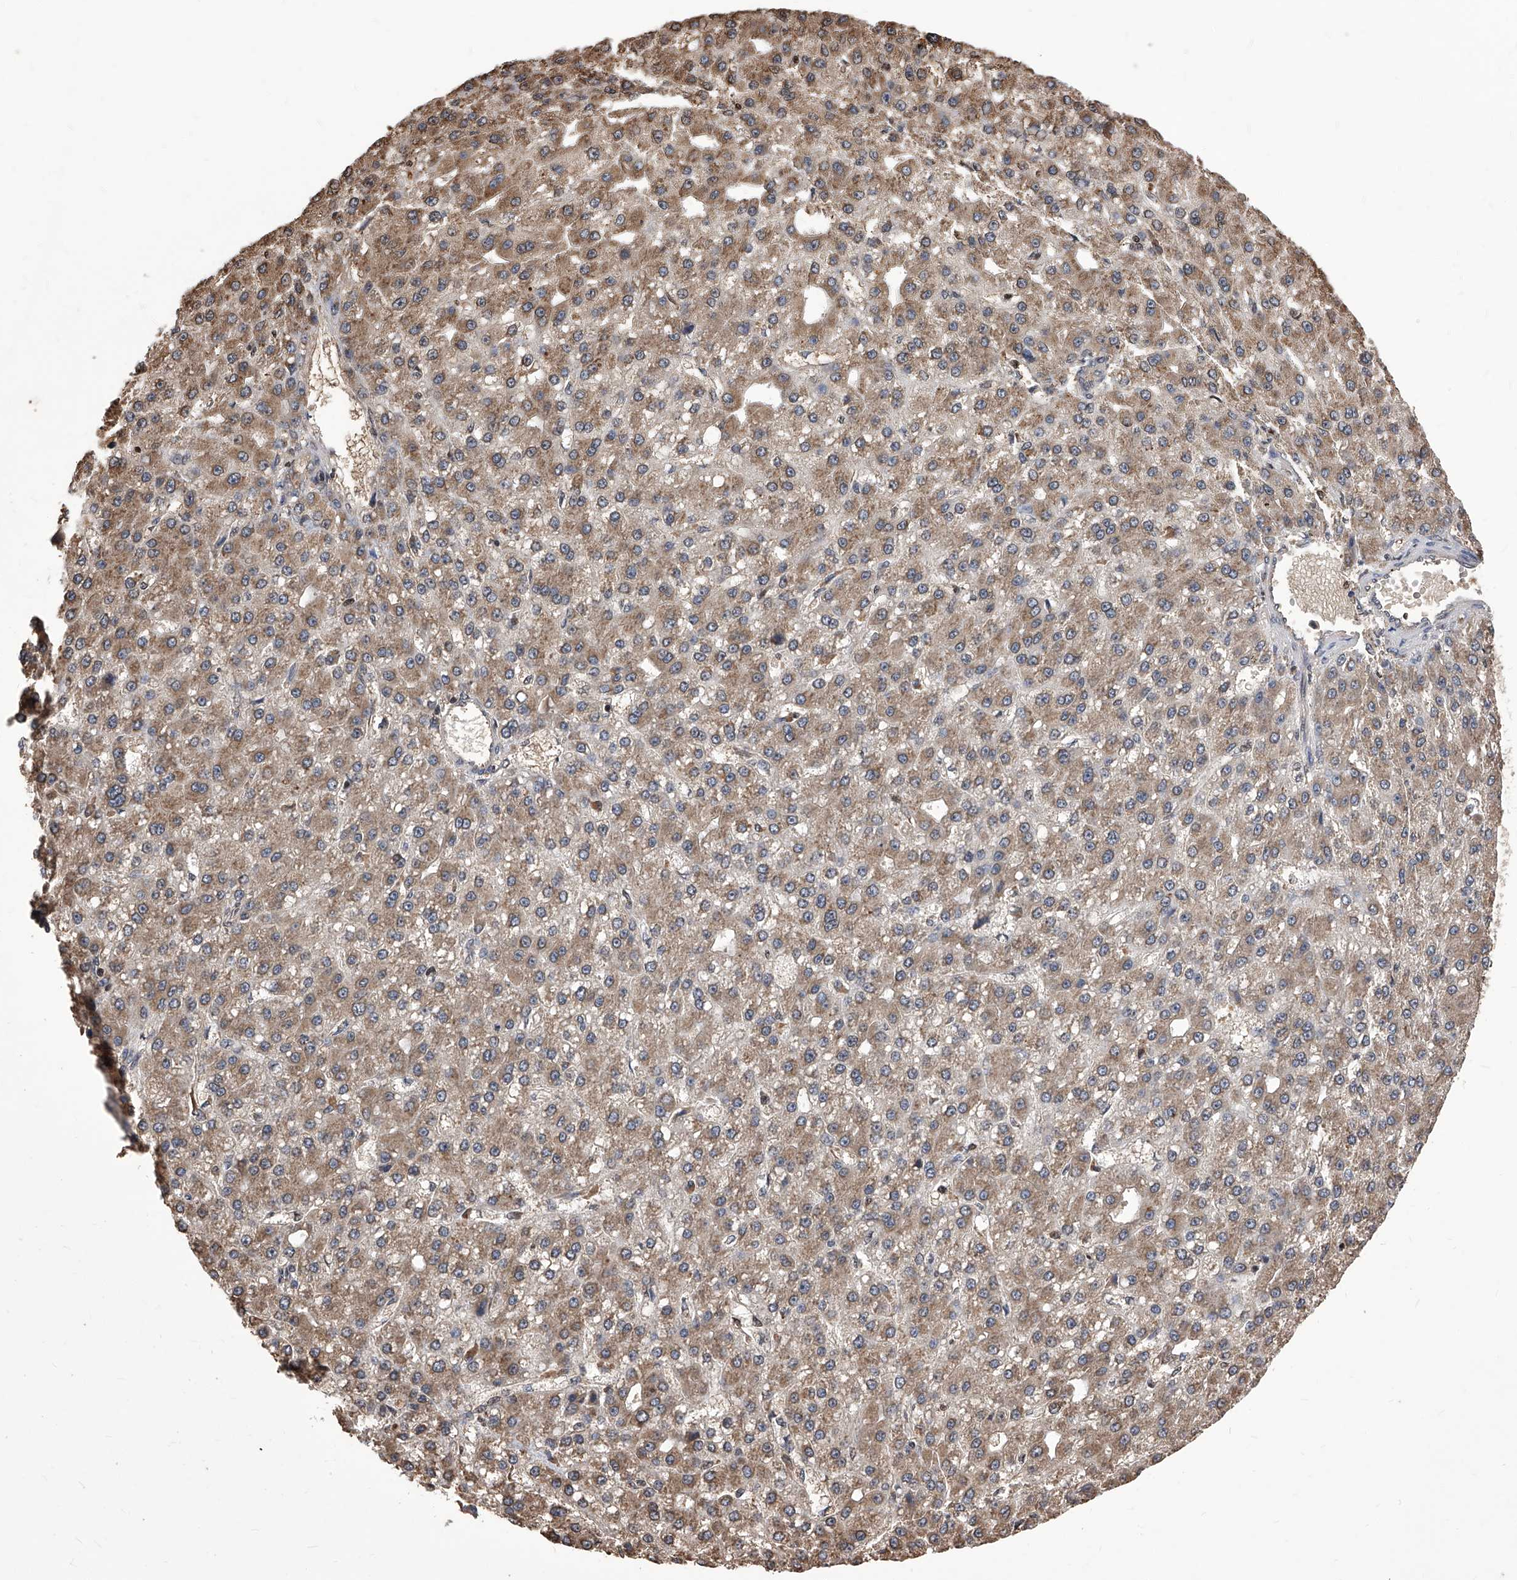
{"staining": {"intensity": "moderate", "quantity": ">75%", "location": "cytoplasmic/membranous"}, "tissue": "liver cancer", "cell_type": "Tumor cells", "image_type": "cancer", "snomed": [{"axis": "morphology", "description": "Carcinoma, Hepatocellular, NOS"}, {"axis": "topography", "description": "Liver"}], "caption": "Liver hepatocellular carcinoma stained with DAB immunohistochemistry (IHC) demonstrates medium levels of moderate cytoplasmic/membranous staining in about >75% of tumor cells.", "gene": "ID1", "patient": {"sex": "male", "age": 67}}